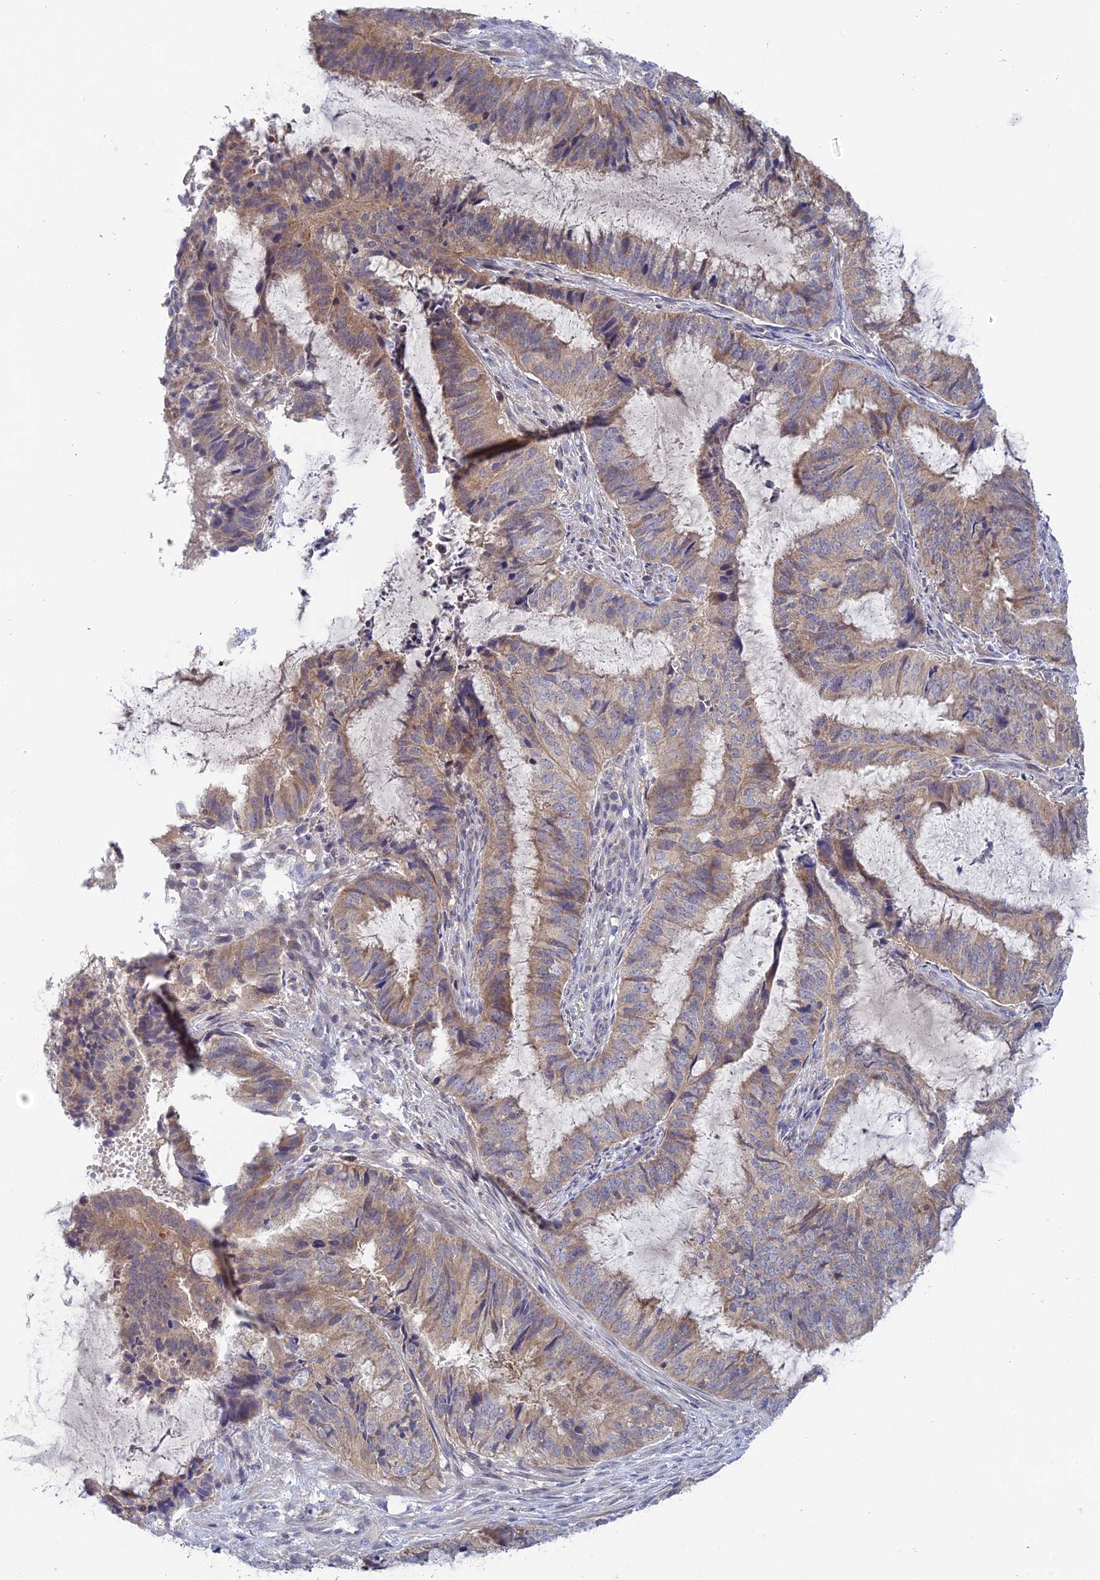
{"staining": {"intensity": "moderate", "quantity": ">75%", "location": "cytoplasmic/membranous"}, "tissue": "endometrial cancer", "cell_type": "Tumor cells", "image_type": "cancer", "snomed": [{"axis": "morphology", "description": "Adenocarcinoma, NOS"}, {"axis": "topography", "description": "Endometrium"}], "caption": "Endometrial cancer (adenocarcinoma) was stained to show a protein in brown. There is medium levels of moderate cytoplasmic/membranous expression in approximately >75% of tumor cells. Immunohistochemistry stains the protein in brown and the nuclei are stained blue.", "gene": "ELOA2", "patient": {"sex": "female", "age": 51}}